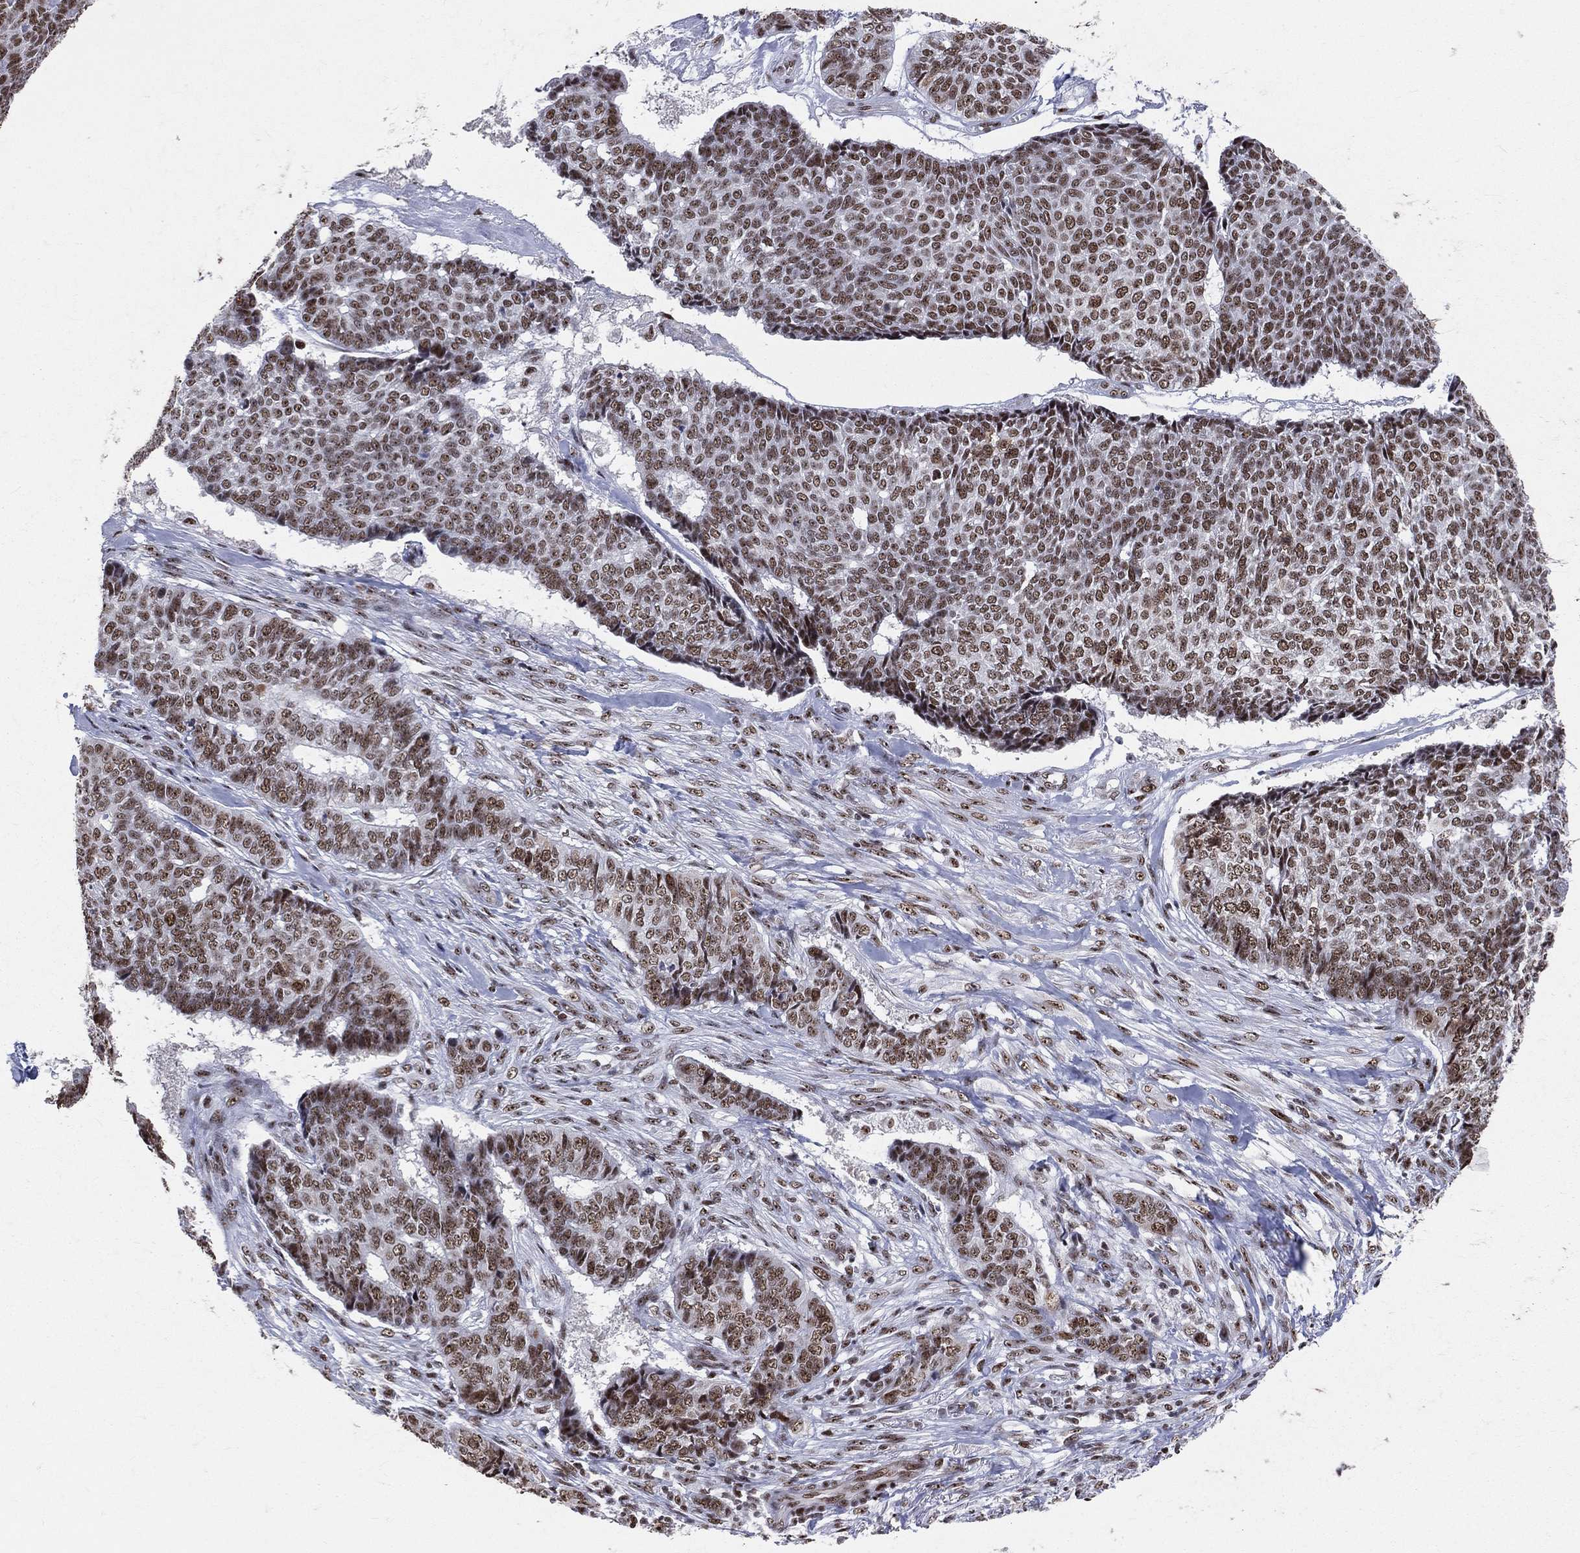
{"staining": {"intensity": "strong", "quantity": ">75%", "location": "nuclear"}, "tissue": "skin cancer", "cell_type": "Tumor cells", "image_type": "cancer", "snomed": [{"axis": "morphology", "description": "Basal cell carcinoma"}, {"axis": "topography", "description": "Skin"}], "caption": "An immunohistochemistry image of tumor tissue is shown. Protein staining in brown highlights strong nuclear positivity in skin cancer within tumor cells. (Brightfield microscopy of DAB IHC at high magnification).", "gene": "CDK7", "patient": {"sex": "male", "age": 86}}